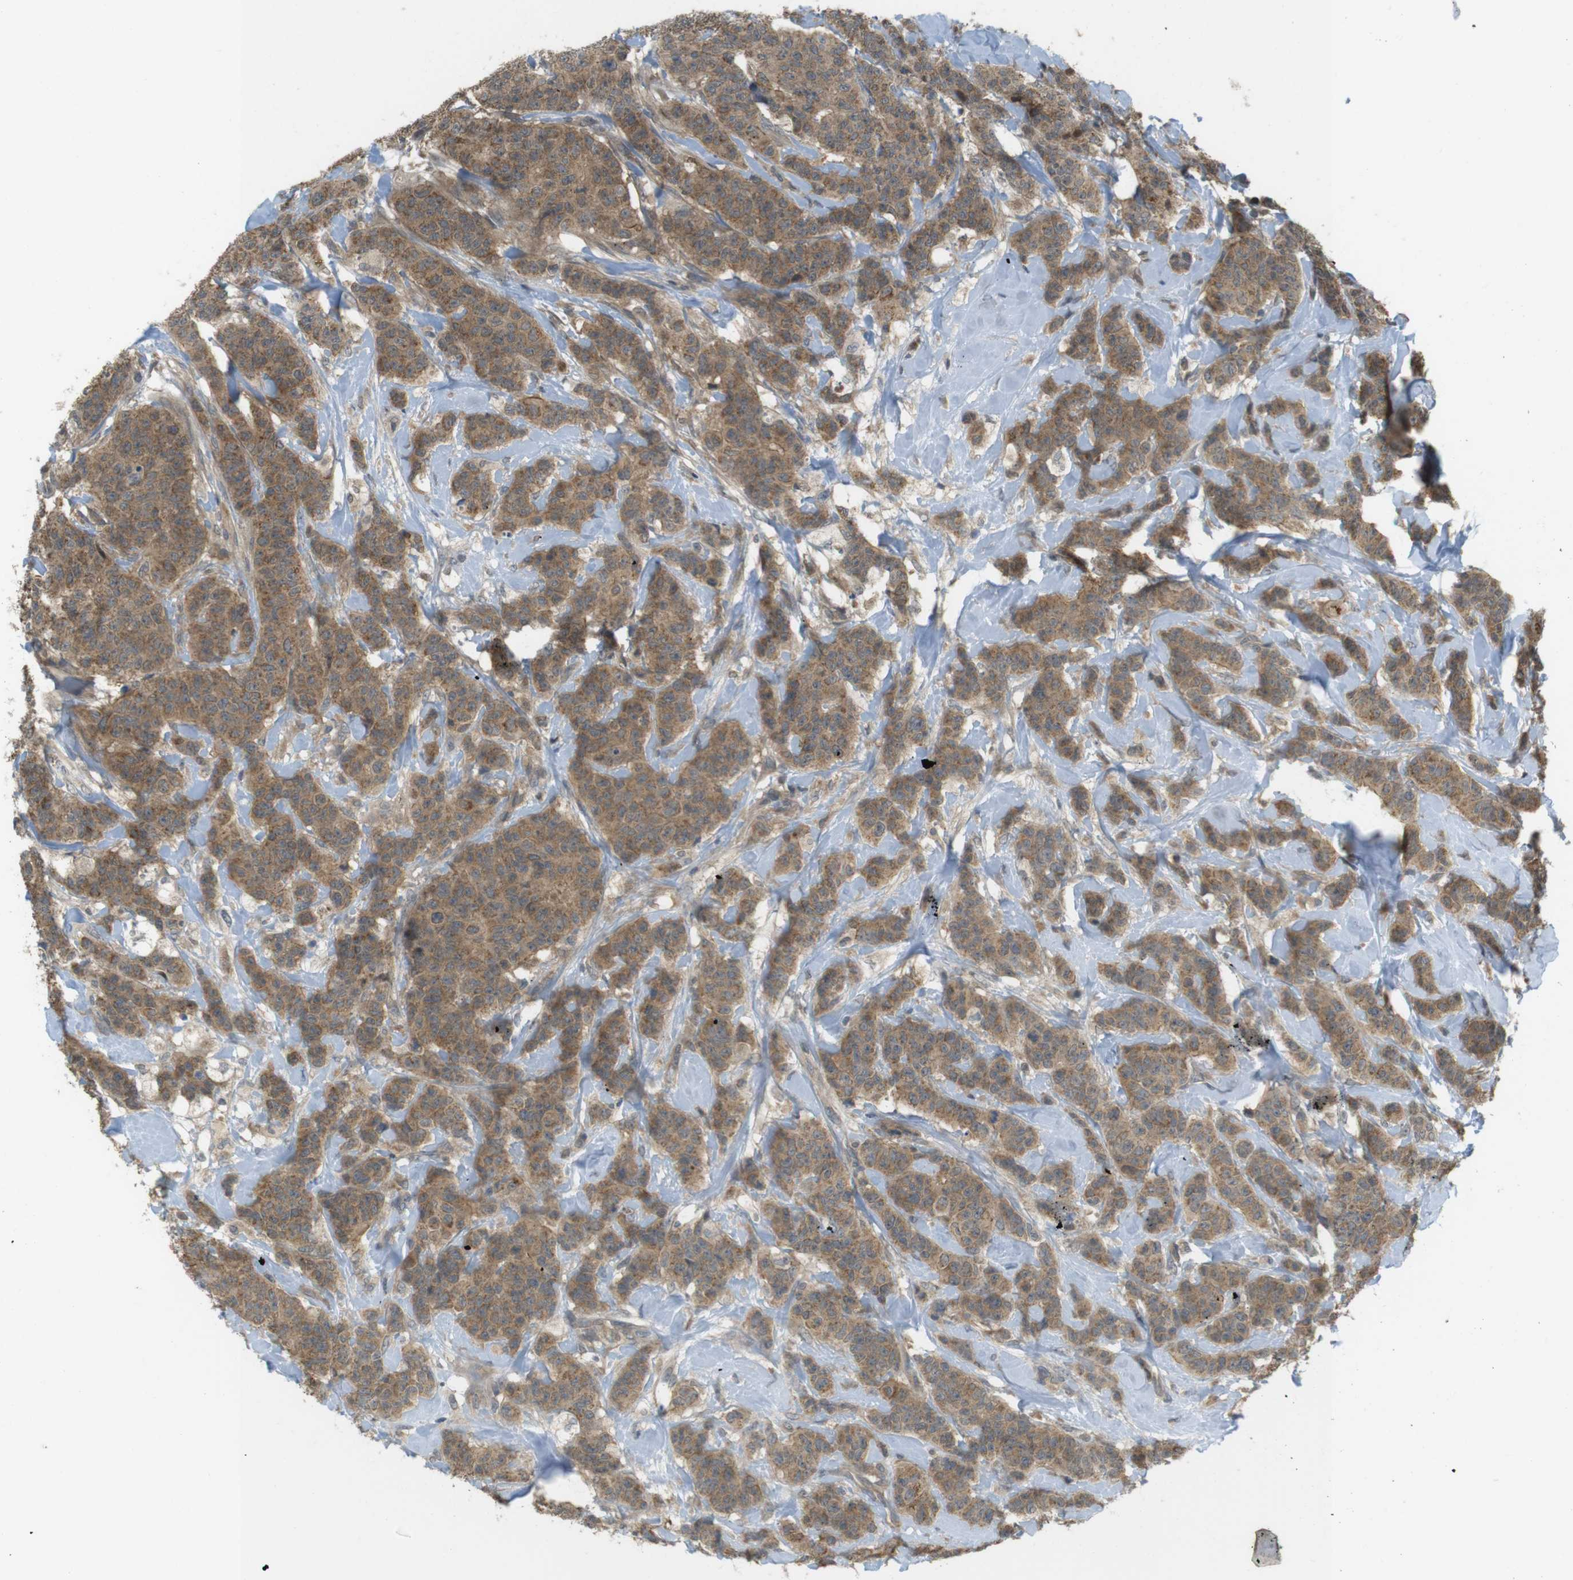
{"staining": {"intensity": "moderate", "quantity": ">75%", "location": "cytoplasmic/membranous"}, "tissue": "breast cancer", "cell_type": "Tumor cells", "image_type": "cancer", "snomed": [{"axis": "morphology", "description": "Normal tissue, NOS"}, {"axis": "morphology", "description": "Duct carcinoma"}, {"axis": "topography", "description": "Breast"}], "caption": "Immunohistochemical staining of human breast cancer exhibits medium levels of moderate cytoplasmic/membranous protein expression in approximately >75% of tumor cells. (Brightfield microscopy of DAB IHC at high magnification).", "gene": "RNF130", "patient": {"sex": "female", "age": 40}}